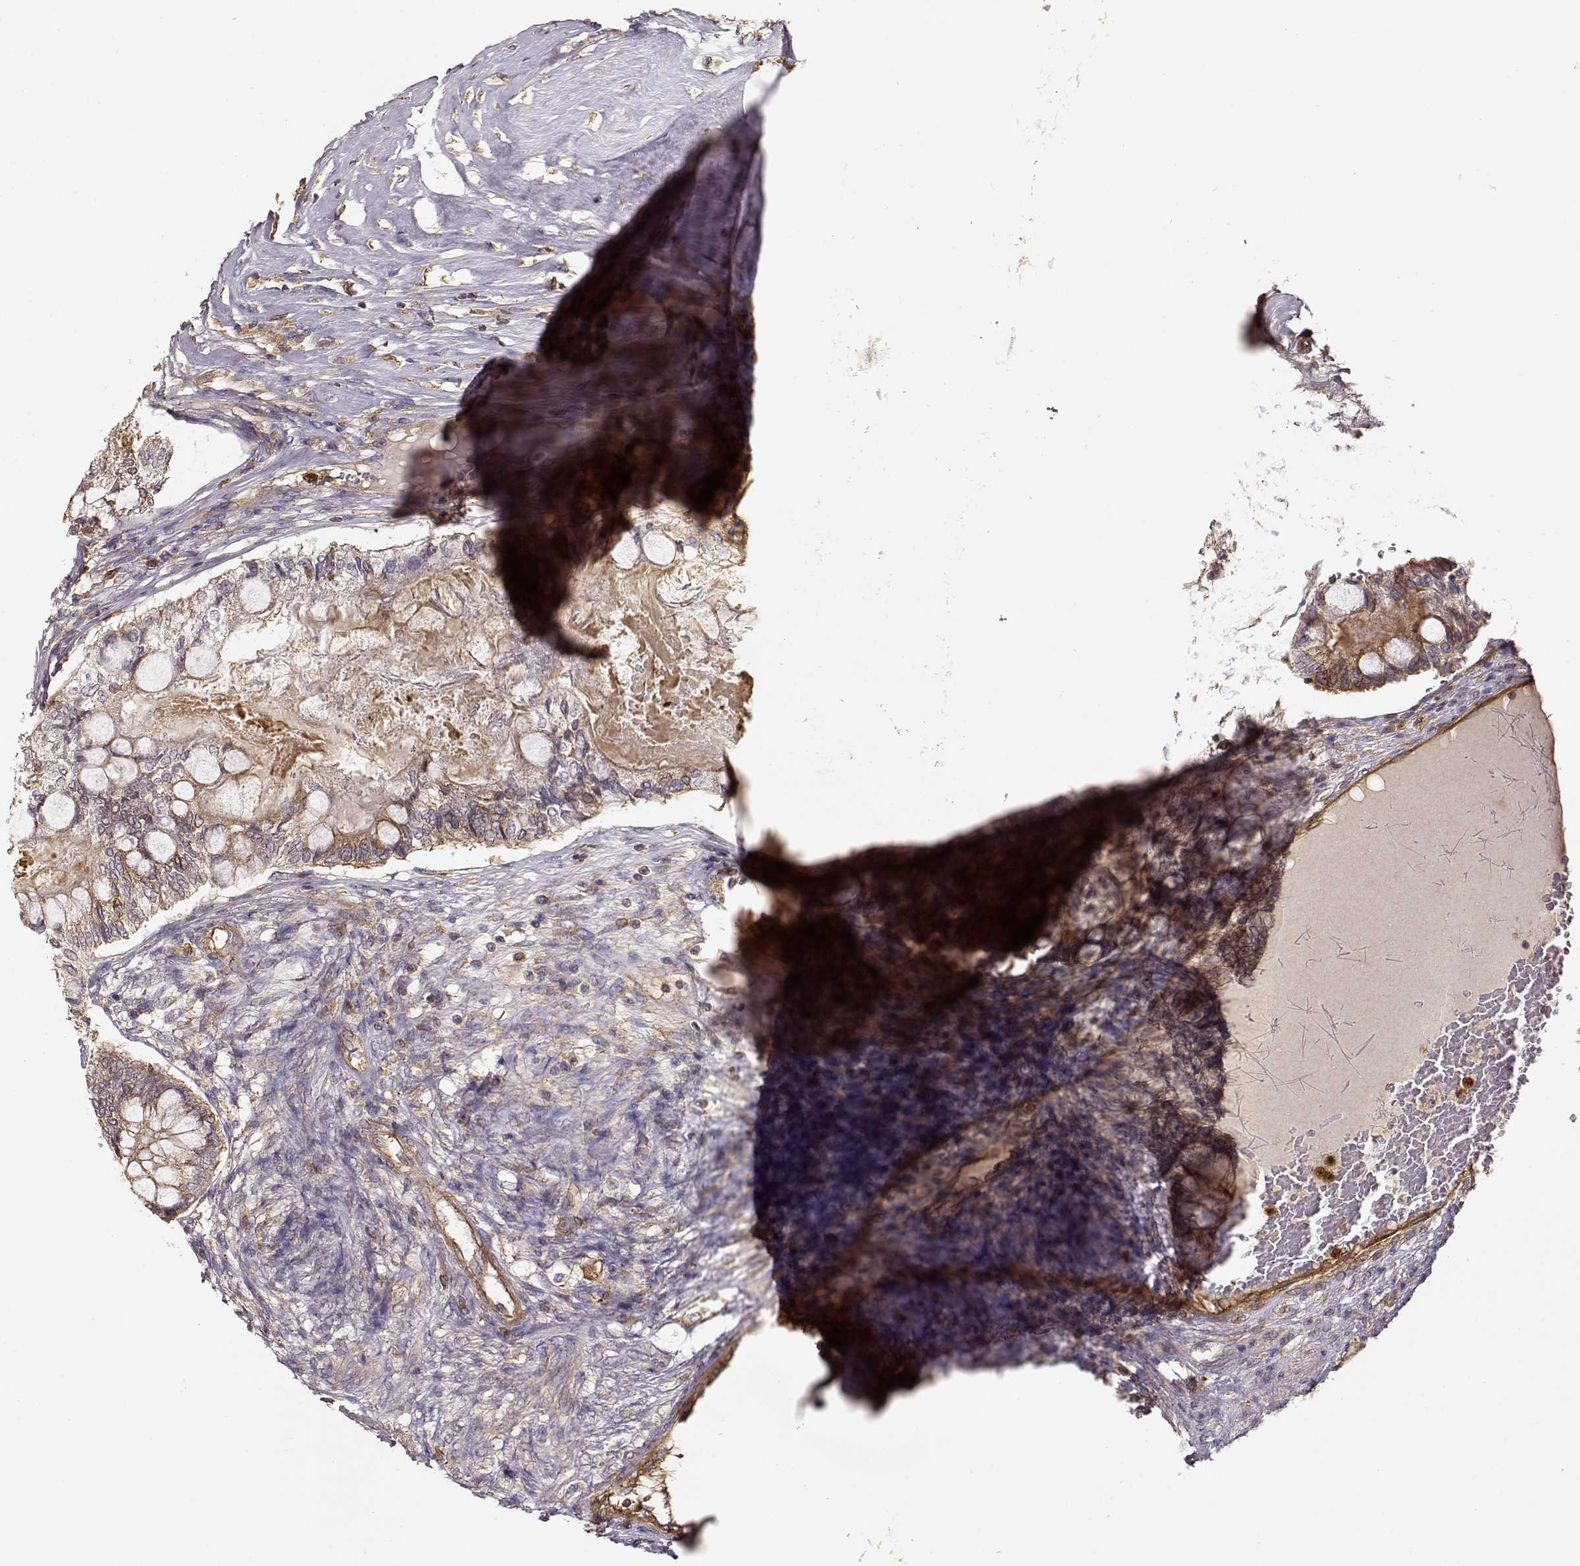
{"staining": {"intensity": "weak", "quantity": ">75%", "location": "cytoplasmic/membranous"}, "tissue": "testis cancer", "cell_type": "Tumor cells", "image_type": "cancer", "snomed": [{"axis": "morphology", "description": "Seminoma, NOS"}, {"axis": "morphology", "description": "Carcinoma, Embryonal, NOS"}, {"axis": "topography", "description": "Testis"}], "caption": "A brown stain highlights weak cytoplasmic/membranous staining of a protein in embryonal carcinoma (testis) tumor cells.", "gene": "ARHGEF2", "patient": {"sex": "male", "age": 41}}